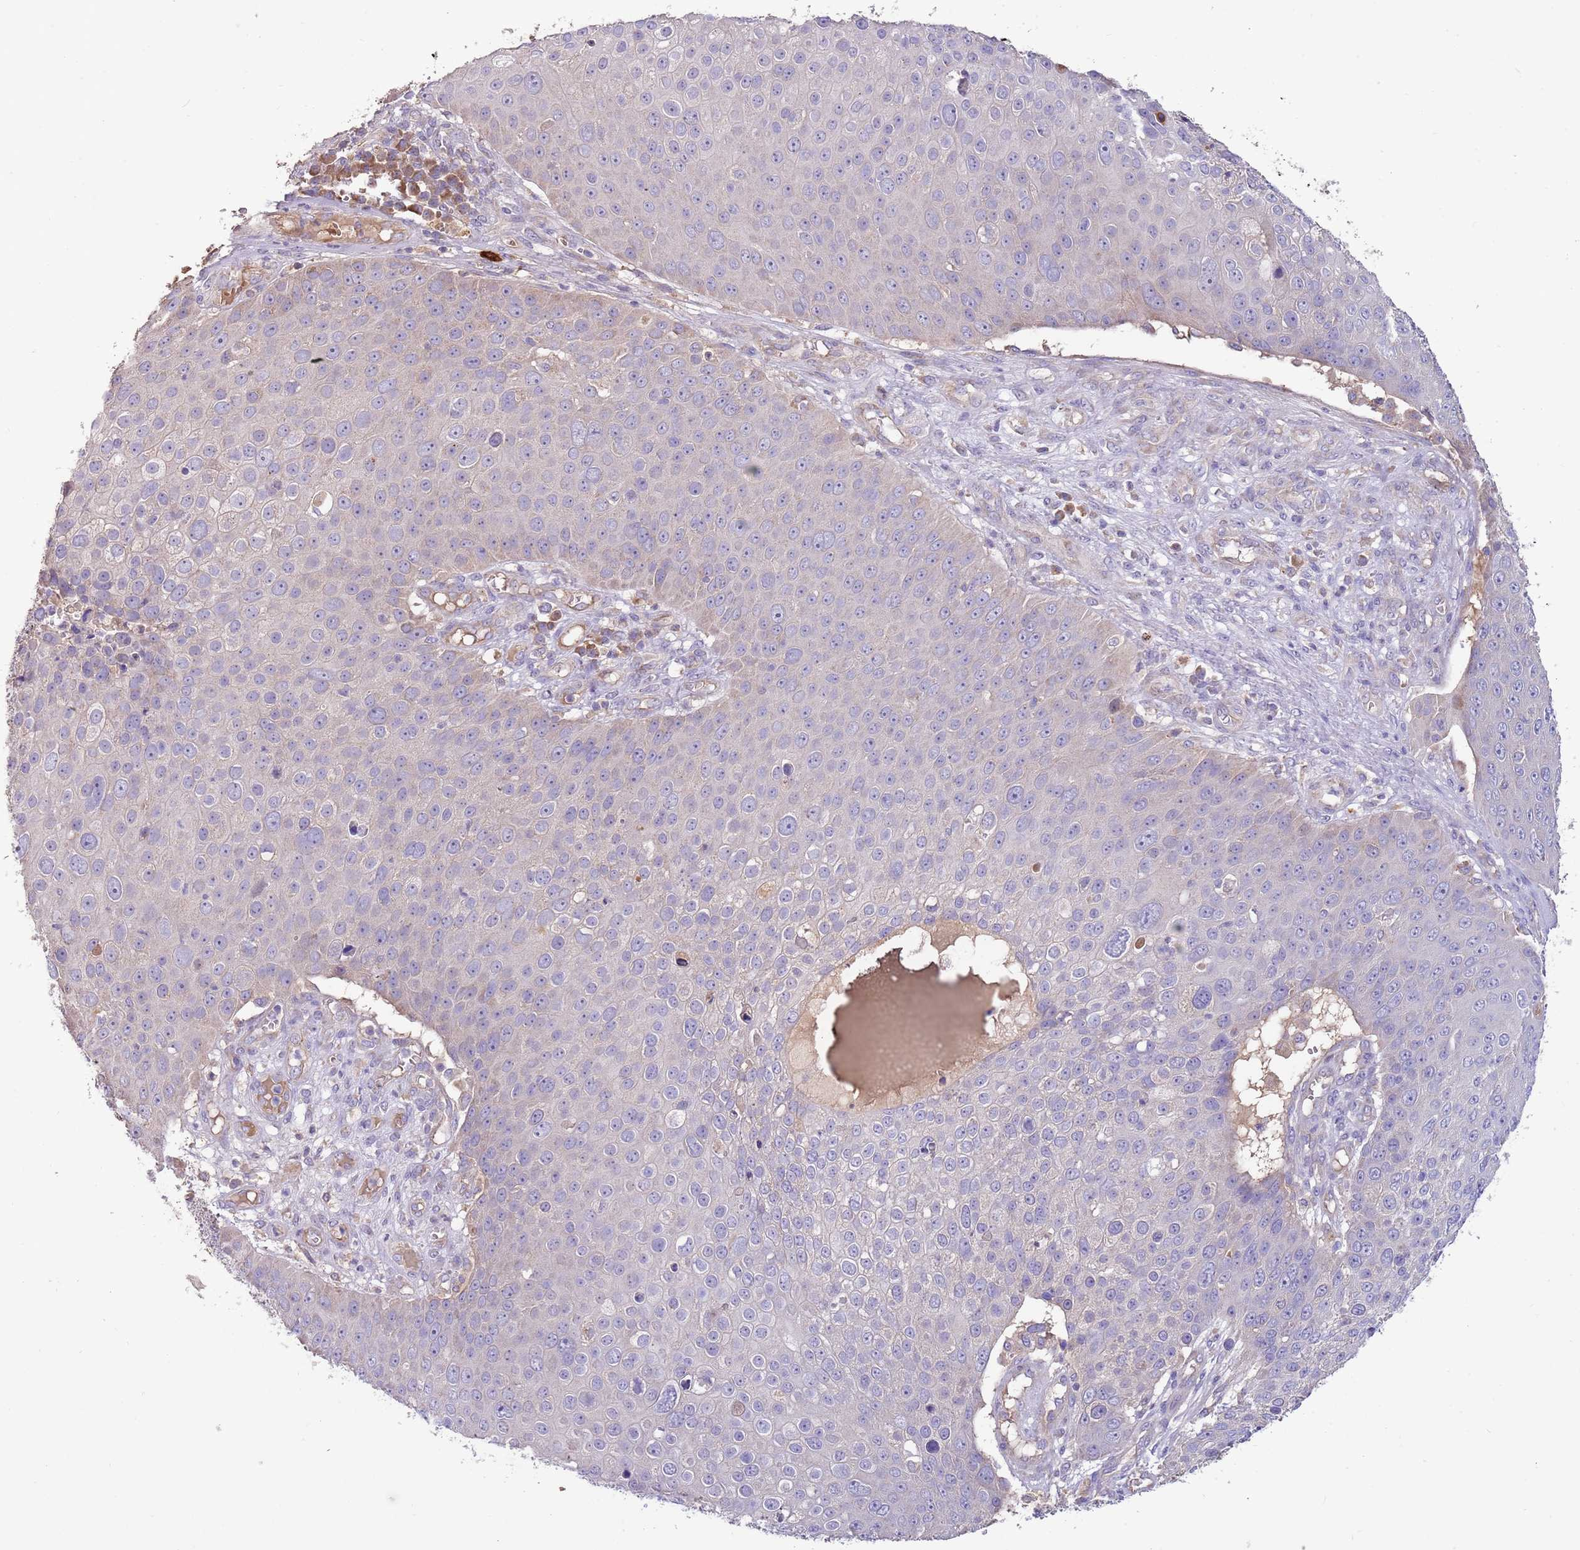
{"staining": {"intensity": "negative", "quantity": "none", "location": "none"}, "tissue": "skin cancer", "cell_type": "Tumor cells", "image_type": "cancer", "snomed": [{"axis": "morphology", "description": "Squamous cell carcinoma, NOS"}, {"axis": "topography", "description": "Skin"}], "caption": "Tumor cells show no significant expression in squamous cell carcinoma (skin).", "gene": "TRMO", "patient": {"sex": "male", "age": 71}}